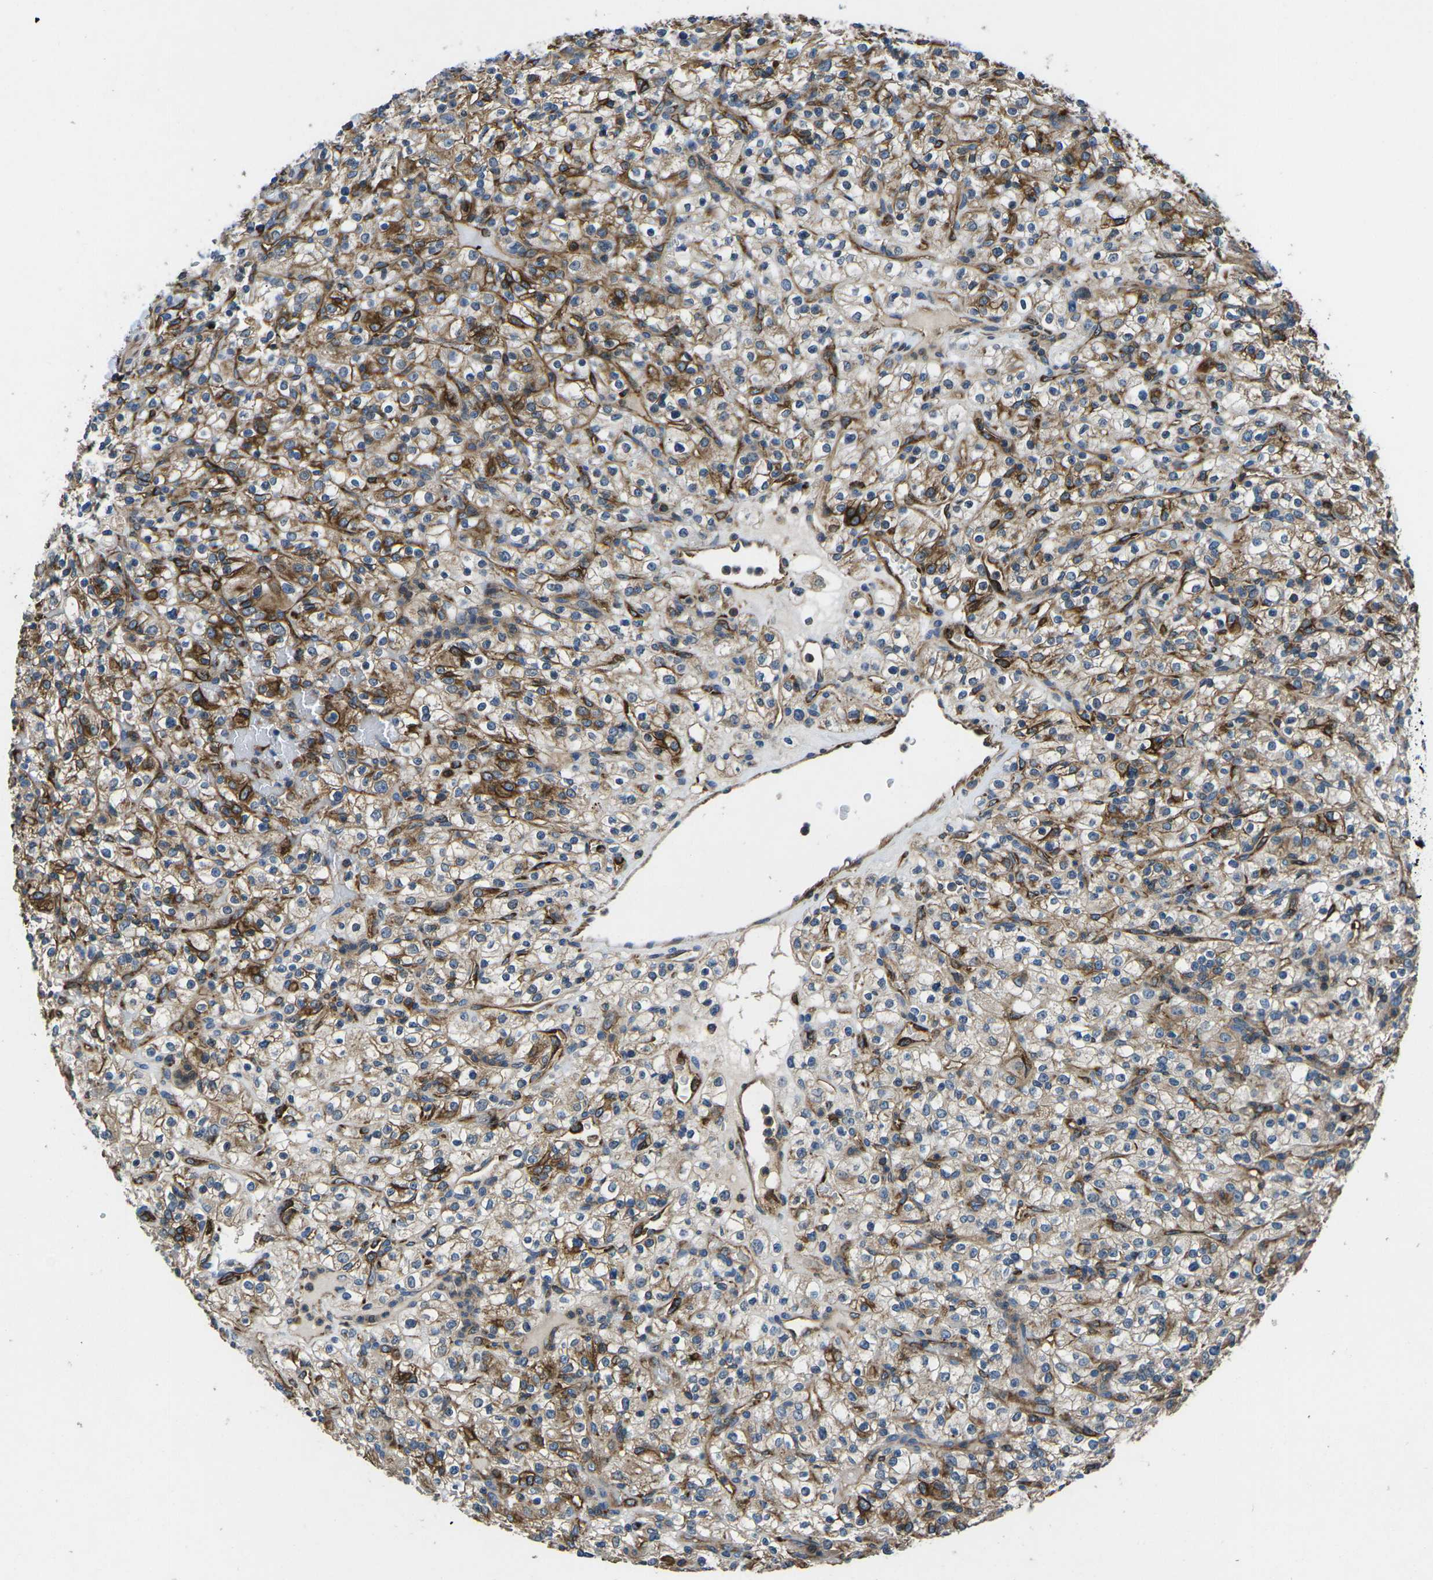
{"staining": {"intensity": "moderate", "quantity": ">75%", "location": "cytoplasmic/membranous"}, "tissue": "renal cancer", "cell_type": "Tumor cells", "image_type": "cancer", "snomed": [{"axis": "morphology", "description": "Normal tissue, NOS"}, {"axis": "morphology", "description": "Adenocarcinoma, NOS"}, {"axis": "topography", "description": "Kidney"}], "caption": "The image exhibits immunohistochemical staining of renal cancer (adenocarcinoma). There is moderate cytoplasmic/membranous expression is present in approximately >75% of tumor cells.", "gene": "KCNJ15", "patient": {"sex": "female", "age": 72}}